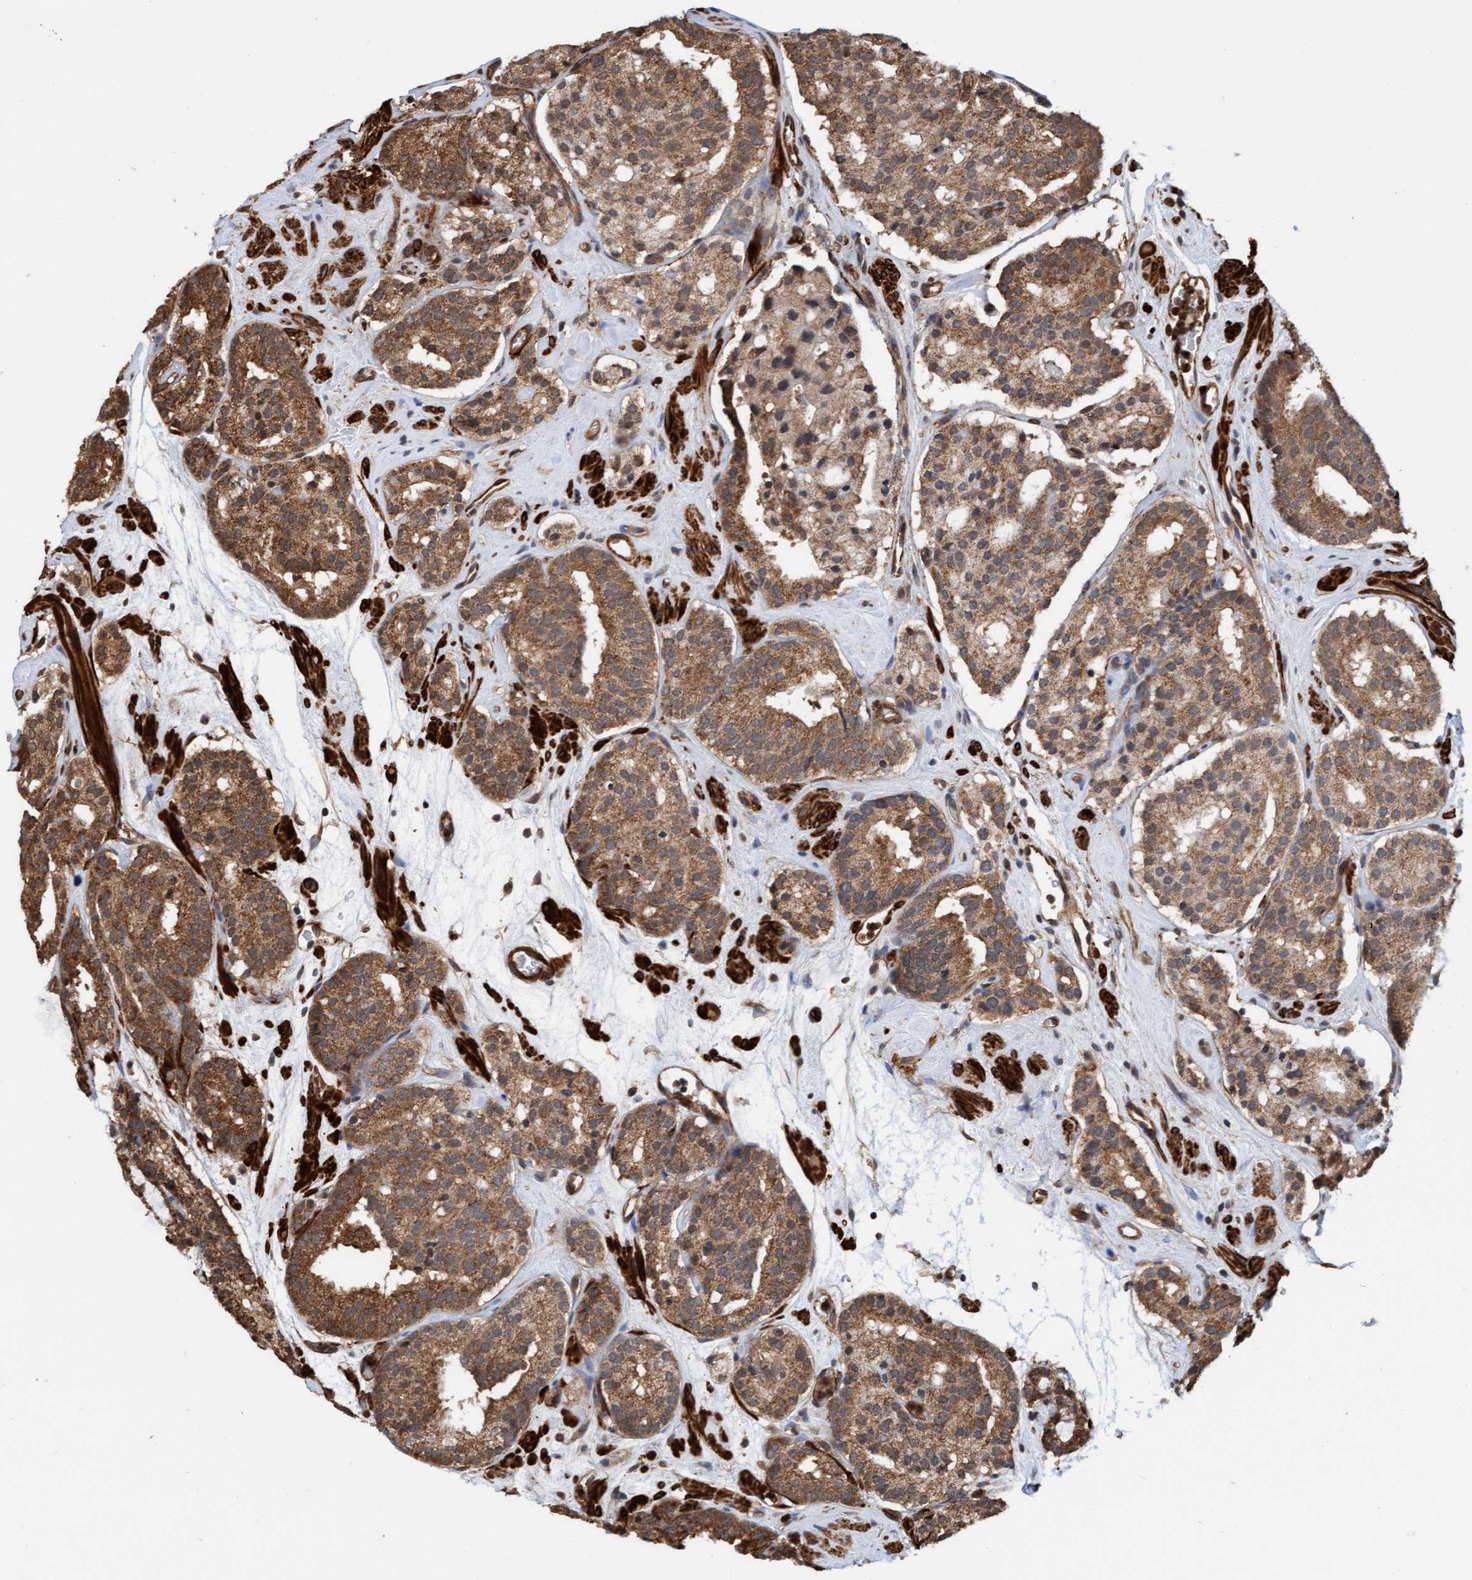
{"staining": {"intensity": "moderate", "quantity": ">75%", "location": "cytoplasmic/membranous"}, "tissue": "prostate cancer", "cell_type": "Tumor cells", "image_type": "cancer", "snomed": [{"axis": "morphology", "description": "Adenocarcinoma, Low grade"}, {"axis": "topography", "description": "Prostate"}], "caption": "Prostate cancer (low-grade adenocarcinoma) stained with DAB (3,3'-diaminobenzidine) immunohistochemistry (IHC) reveals medium levels of moderate cytoplasmic/membranous staining in approximately >75% of tumor cells.", "gene": "STXBP4", "patient": {"sex": "male", "age": 69}}